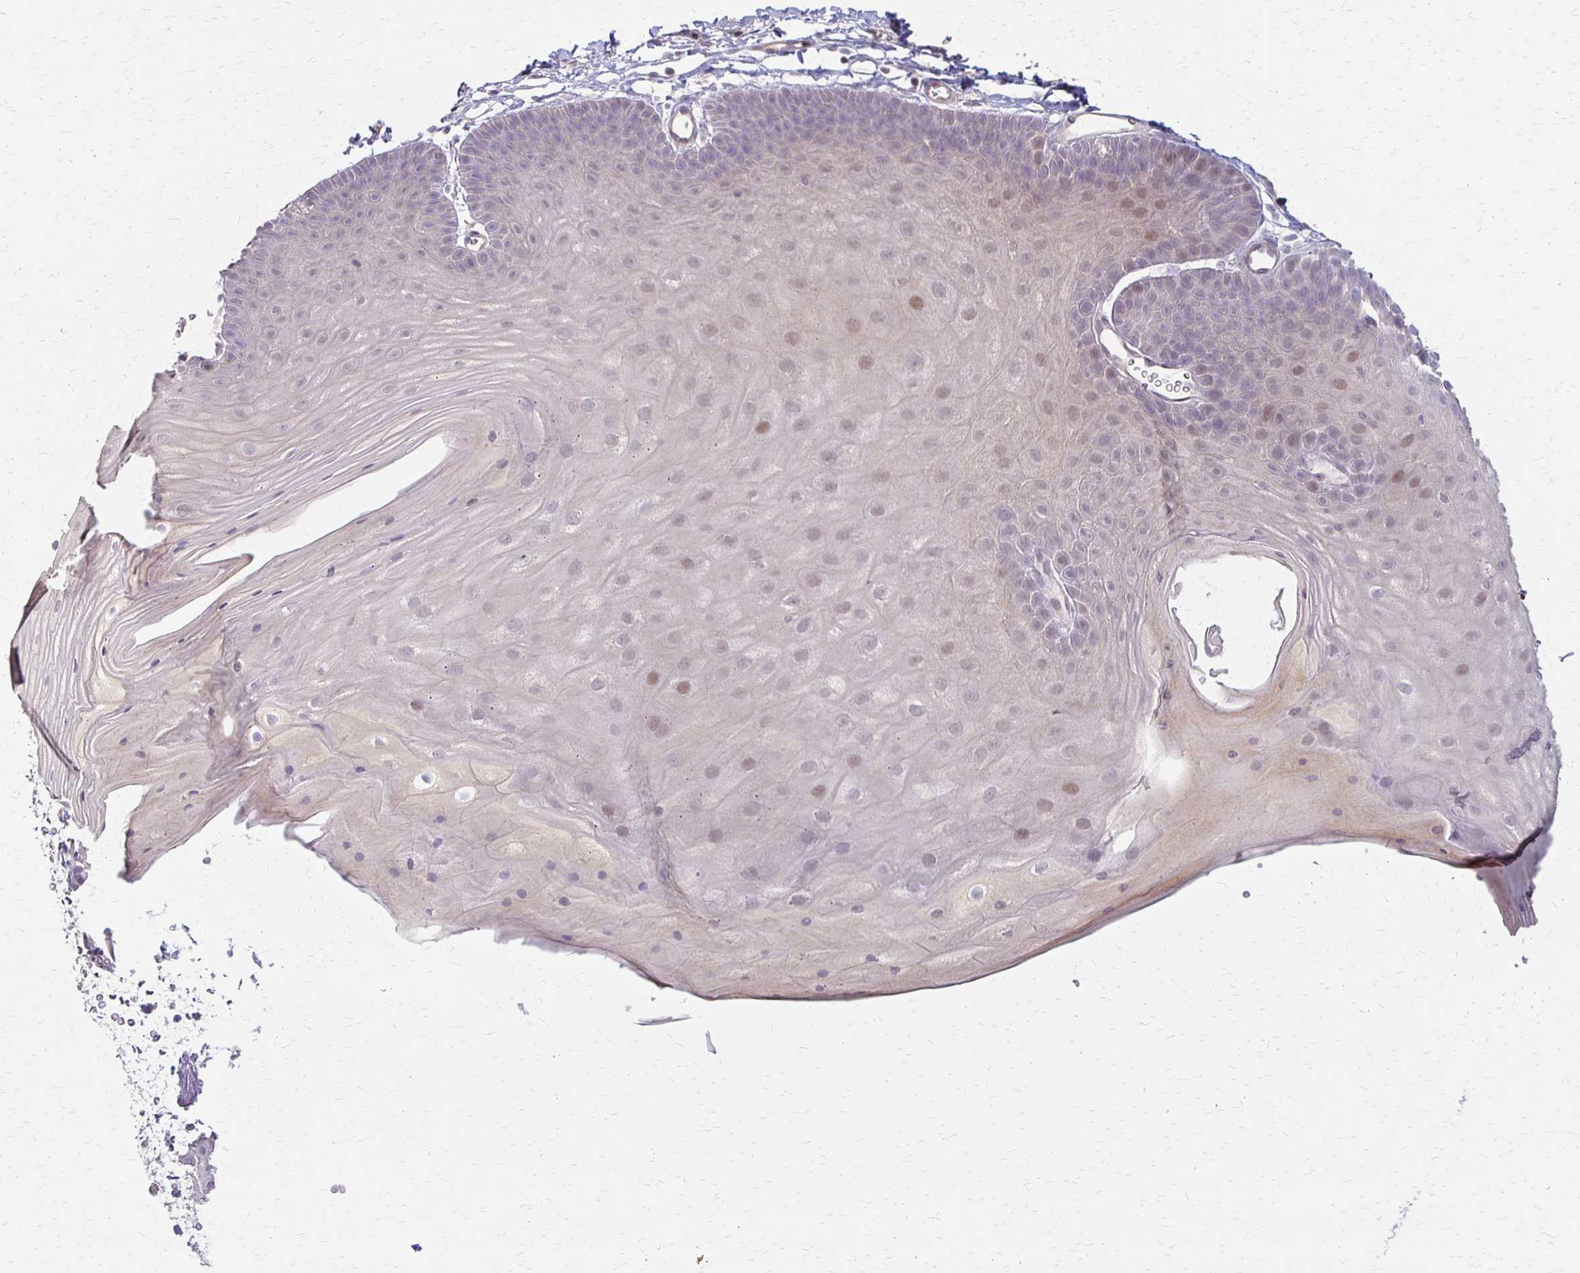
{"staining": {"intensity": "negative", "quantity": "none", "location": "none"}, "tissue": "skin", "cell_type": "Epidermal cells", "image_type": "normal", "snomed": [{"axis": "morphology", "description": "Normal tissue, NOS"}, {"axis": "topography", "description": "Anal"}], "caption": "High power microscopy micrograph of an IHC micrograph of normal skin, revealing no significant expression in epidermal cells.", "gene": "CFL2", "patient": {"sex": "male", "age": 53}}